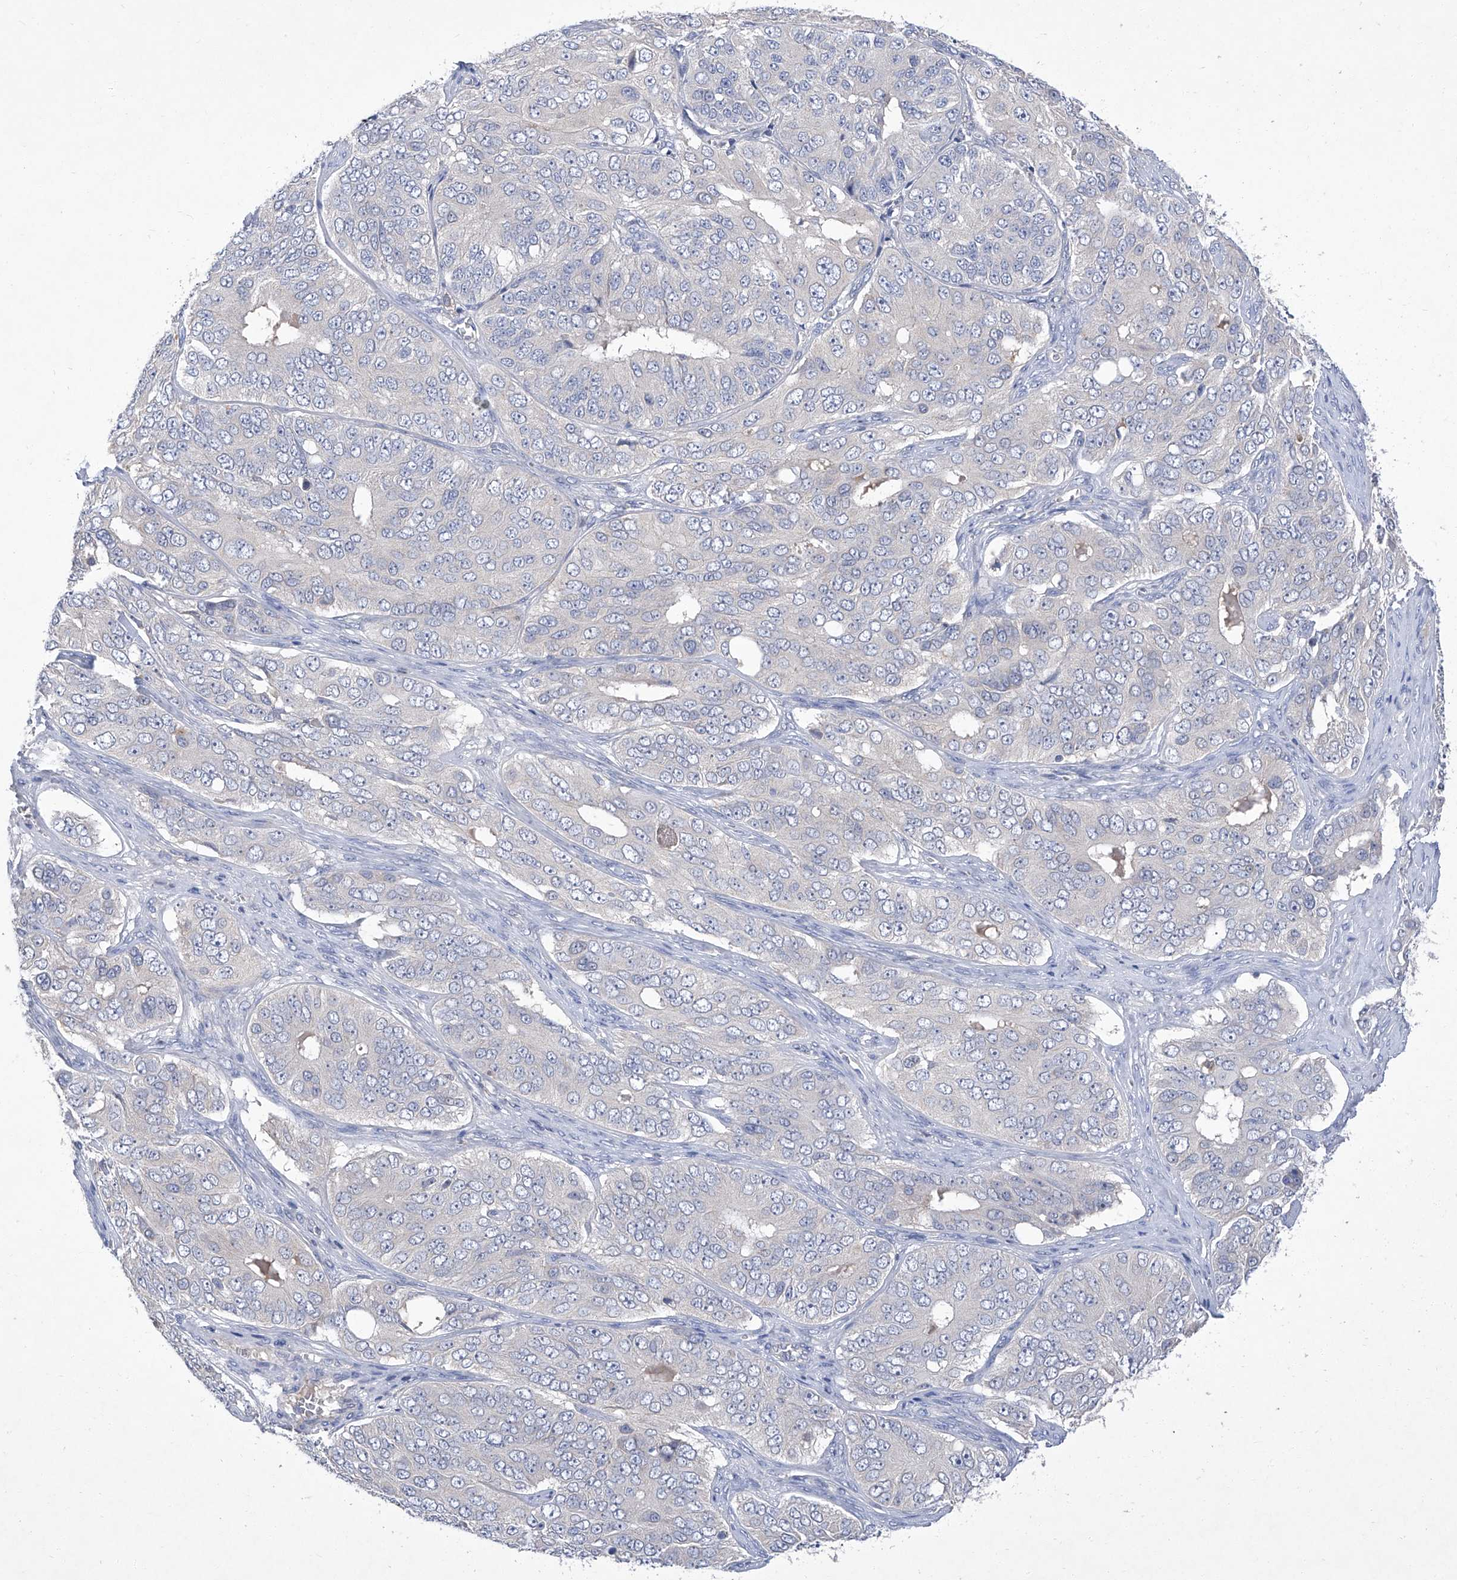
{"staining": {"intensity": "negative", "quantity": "none", "location": "none"}, "tissue": "ovarian cancer", "cell_type": "Tumor cells", "image_type": "cancer", "snomed": [{"axis": "morphology", "description": "Carcinoma, endometroid"}, {"axis": "topography", "description": "Ovary"}], "caption": "The IHC image has no significant positivity in tumor cells of endometroid carcinoma (ovarian) tissue. (Immunohistochemistry (ihc), brightfield microscopy, high magnification).", "gene": "SBK2", "patient": {"sex": "female", "age": 51}}